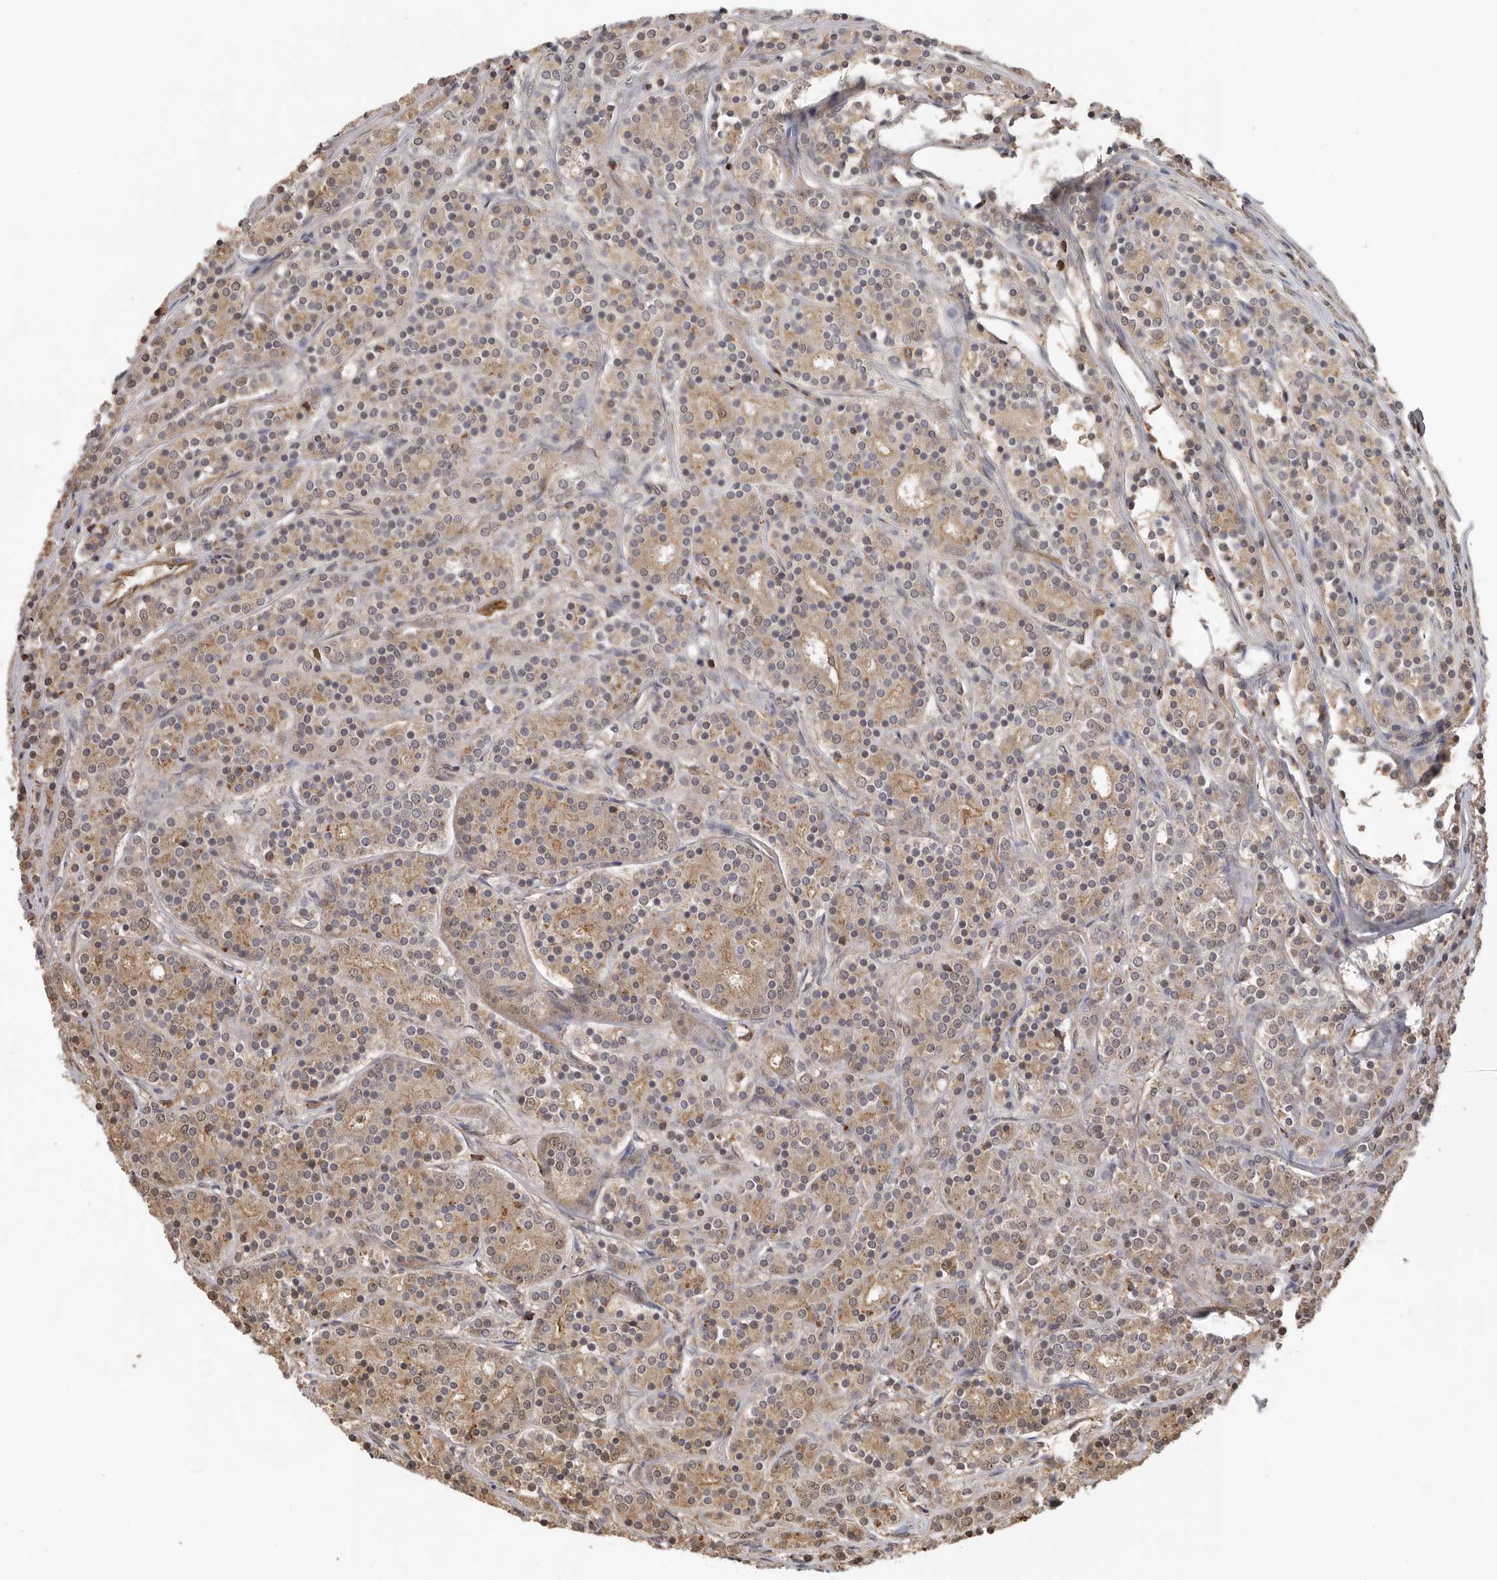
{"staining": {"intensity": "weak", "quantity": "25%-75%", "location": "cytoplasmic/membranous"}, "tissue": "prostate cancer", "cell_type": "Tumor cells", "image_type": "cancer", "snomed": [{"axis": "morphology", "description": "Adenocarcinoma, High grade"}, {"axis": "topography", "description": "Prostate"}], "caption": "IHC staining of prostate cancer, which reveals low levels of weak cytoplasmic/membranous positivity in about 25%-75% of tumor cells indicating weak cytoplasmic/membranous protein expression. The staining was performed using DAB (3,3'-diaminobenzidine) (brown) for protein detection and nuclei were counterstained in hematoxylin (blue).", "gene": "RNF157", "patient": {"sex": "male", "age": 62}}